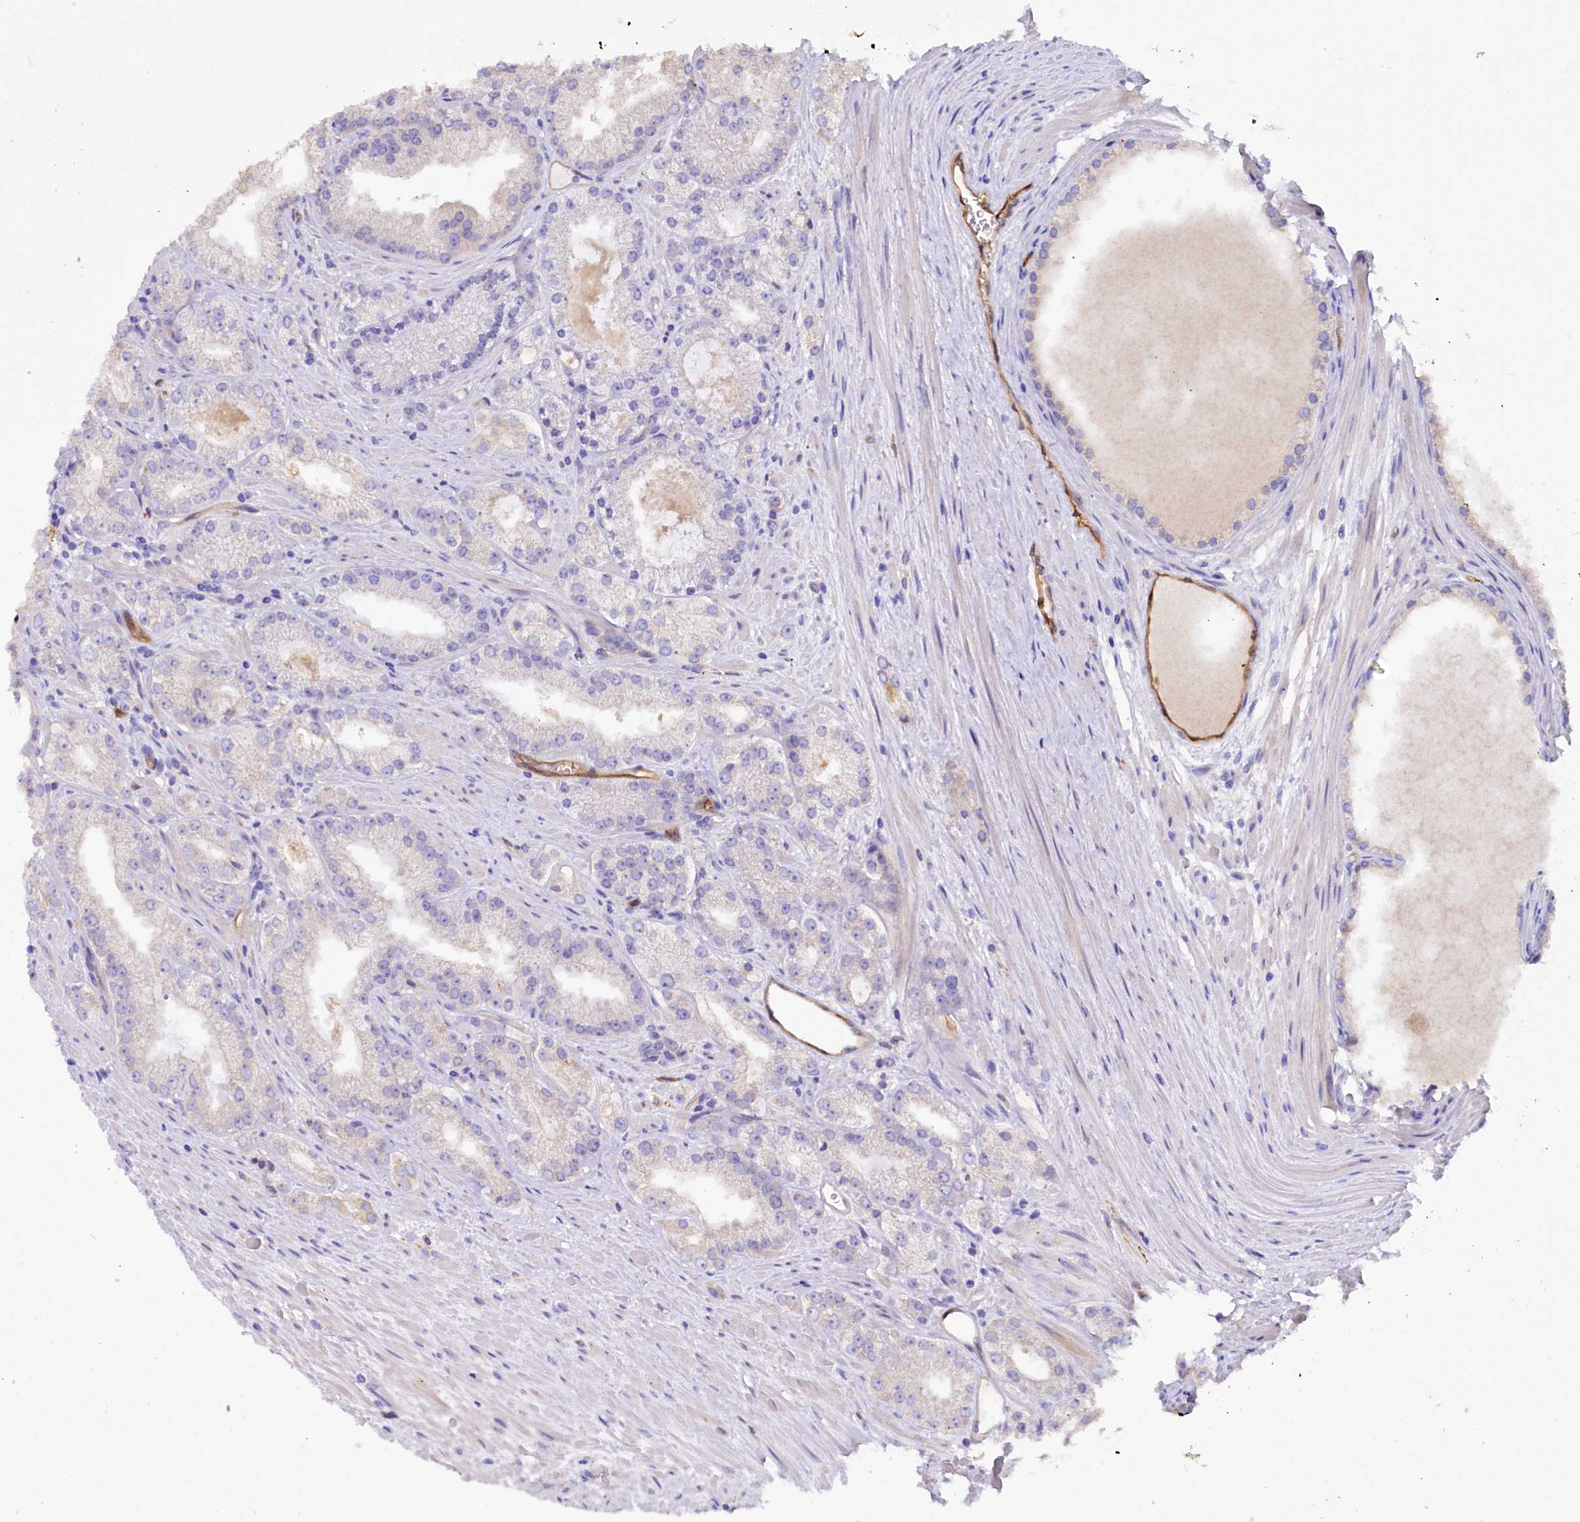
{"staining": {"intensity": "negative", "quantity": "none", "location": "none"}, "tissue": "prostate cancer", "cell_type": "Tumor cells", "image_type": "cancer", "snomed": [{"axis": "morphology", "description": "Adenocarcinoma, Low grade"}, {"axis": "topography", "description": "Prostate"}], "caption": "High magnification brightfield microscopy of prostate cancer stained with DAB (brown) and counterstained with hematoxylin (blue): tumor cells show no significant staining.", "gene": "IL17RD", "patient": {"sex": "male", "age": 69}}